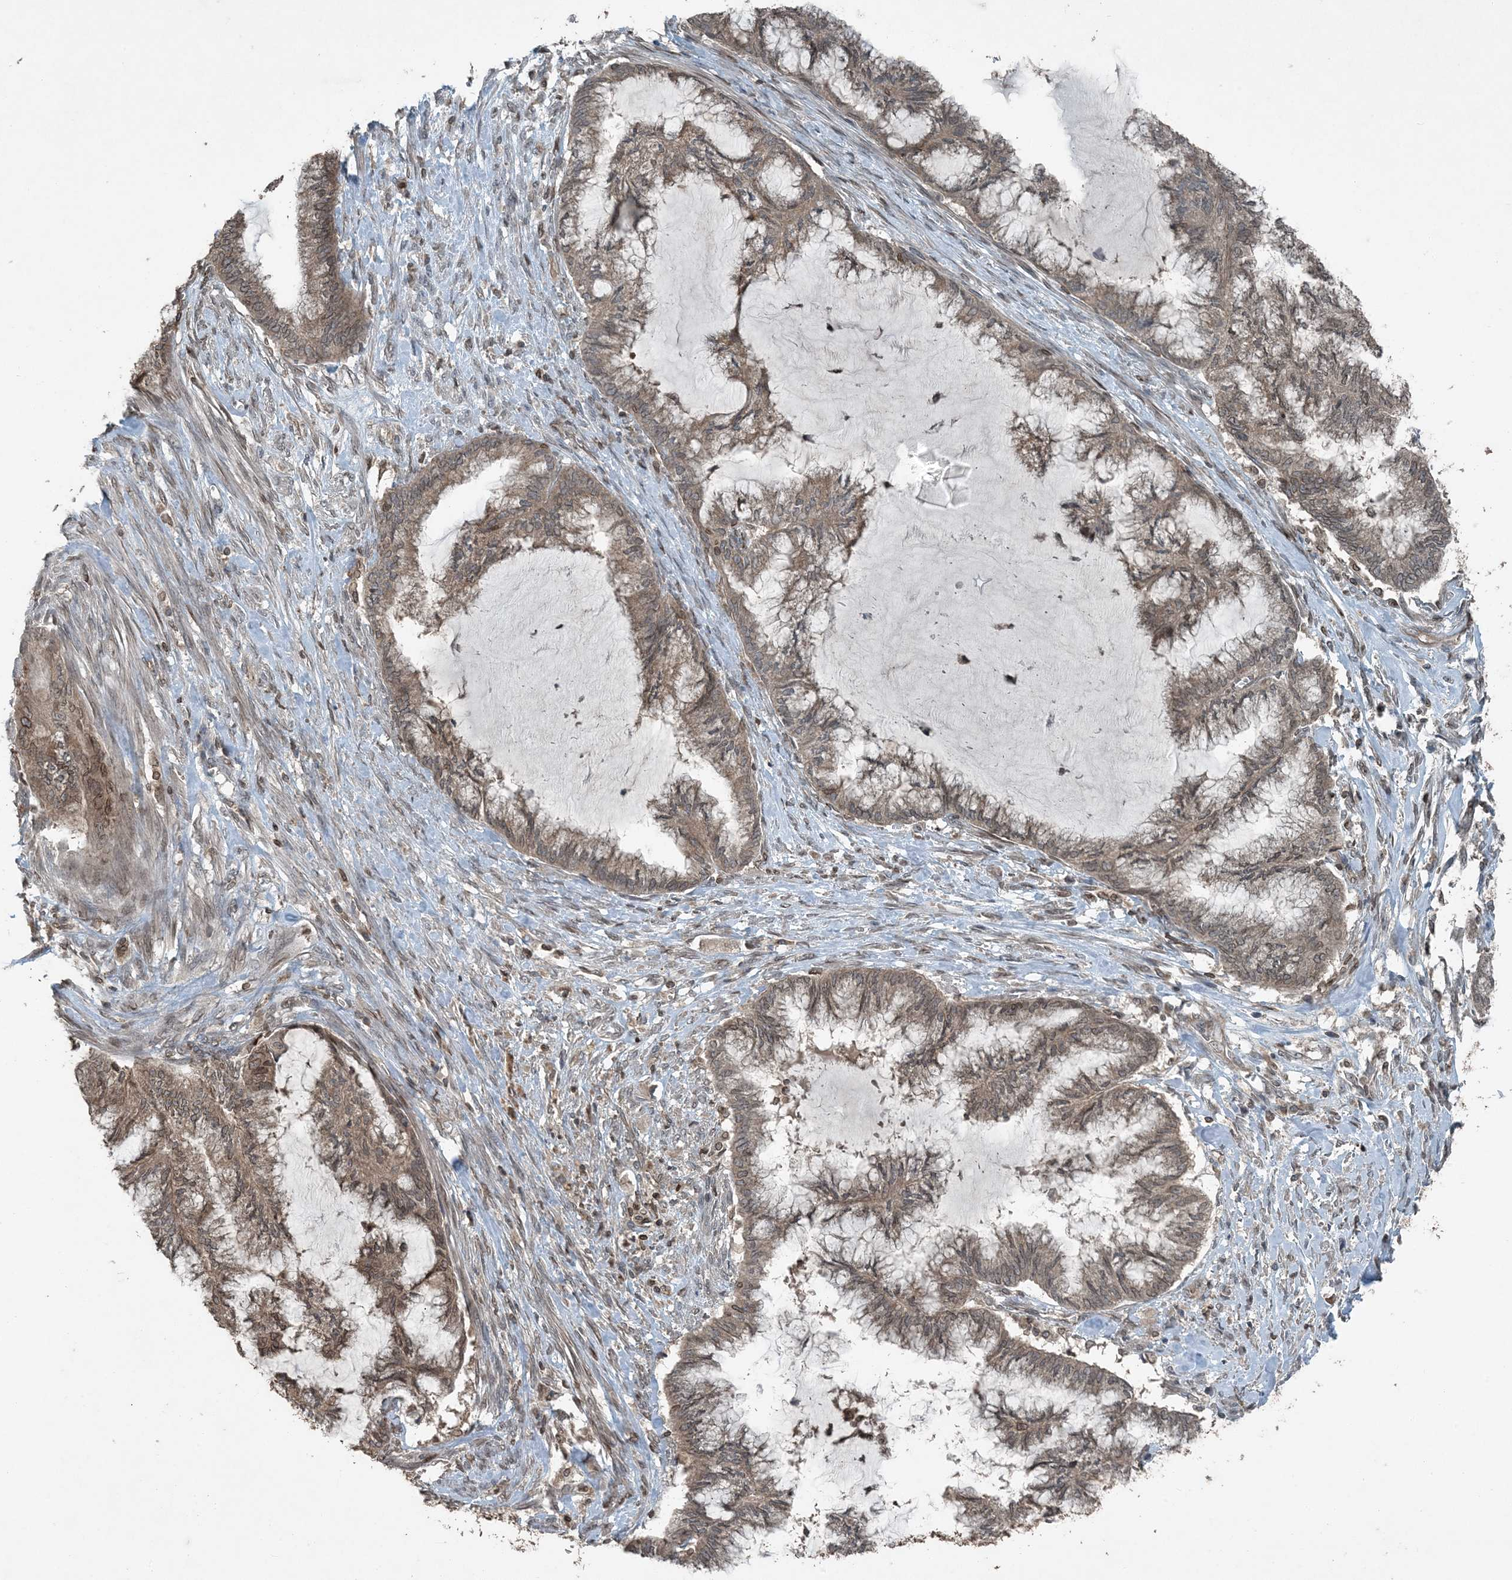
{"staining": {"intensity": "moderate", "quantity": ">75%", "location": "cytoplasmic/membranous,nuclear"}, "tissue": "endometrial cancer", "cell_type": "Tumor cells", "image_type": "cancer", "snomed": [{"axis": "morphology", "description": "Adenocarcinoma, NOS"}, {"axis": "topography", "description": "Endometrium"}], "caption": "This histopathology image shows endometrial adenocarcinoma stained with immunohistochemistry to label a protein in brown. The cytoplasmic/membranous and nuclear of tumor cells show moderate positivity for the protein. Nuclei are counter-stained blue.", "gene": "ZFAND2B", "patient": {"sex": "female", "age": 86}}